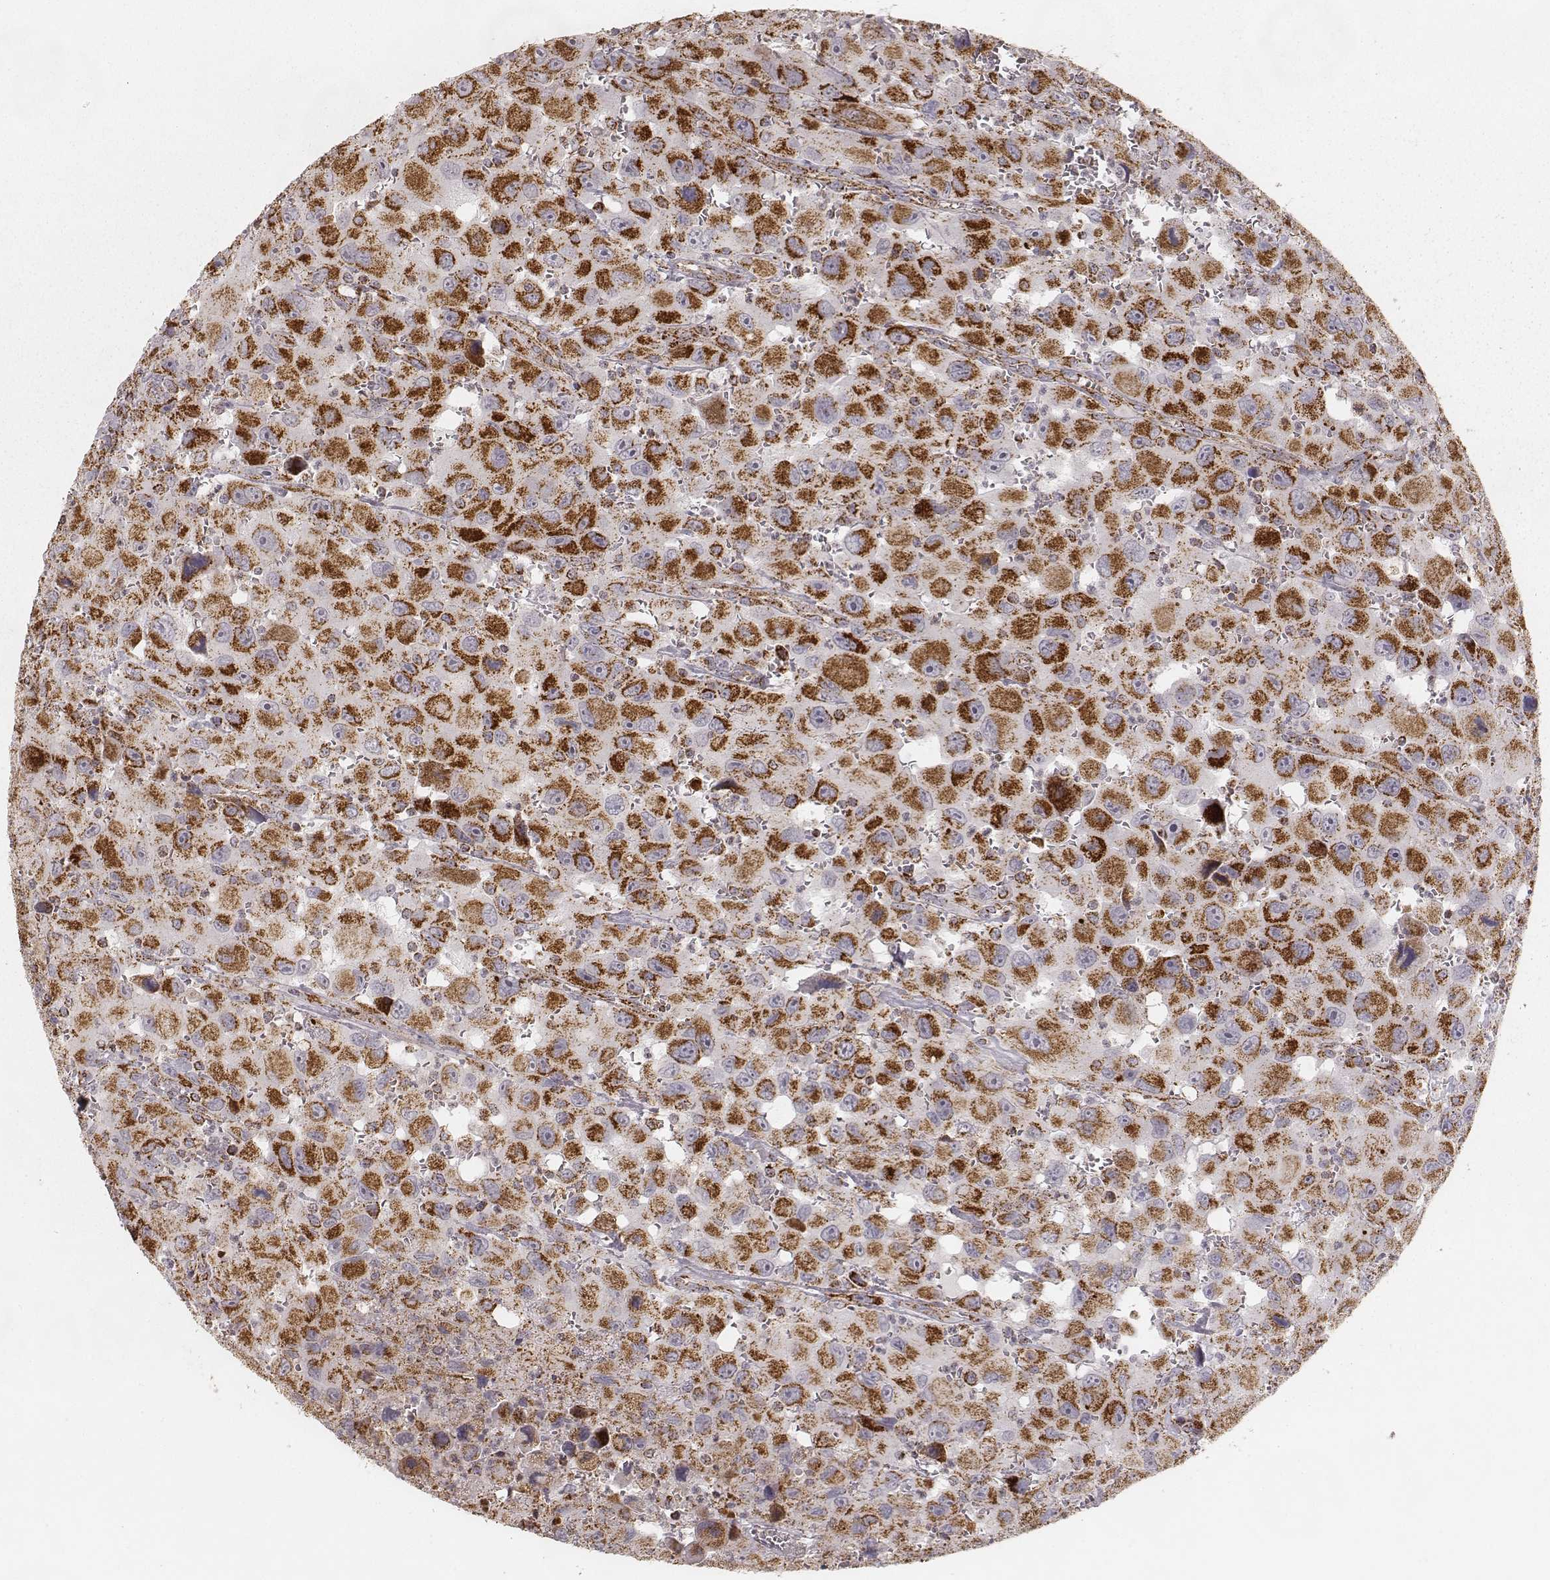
{"staining": {"intensity": "strong", "quantity": ">75%", "location": "cytoplasmic/membranous"}, "tissue": "head and neck cancer", "cell_type": "Tumor cells", "image_type": "cancer", "snomed": [{"axis": "morphology", "description": "Squamous cell carcinoma, NOS"}, {"axis": "morphology", "description": "Squamous cell carcinoma, metastatic, NOS"}, {"axis": "topography", "description": "Oral tissue"}, {"axis": "topography", "description": "Head-Neck"}], "caption": "Protein expression analysis of human metastatic squamous cell carcinoma (head and neck) reveals strong cytoplasmic/membranous expression in about >75% of tumor cells.", "gene": "CS", "patient": {"sex": "female", "age": 85}}